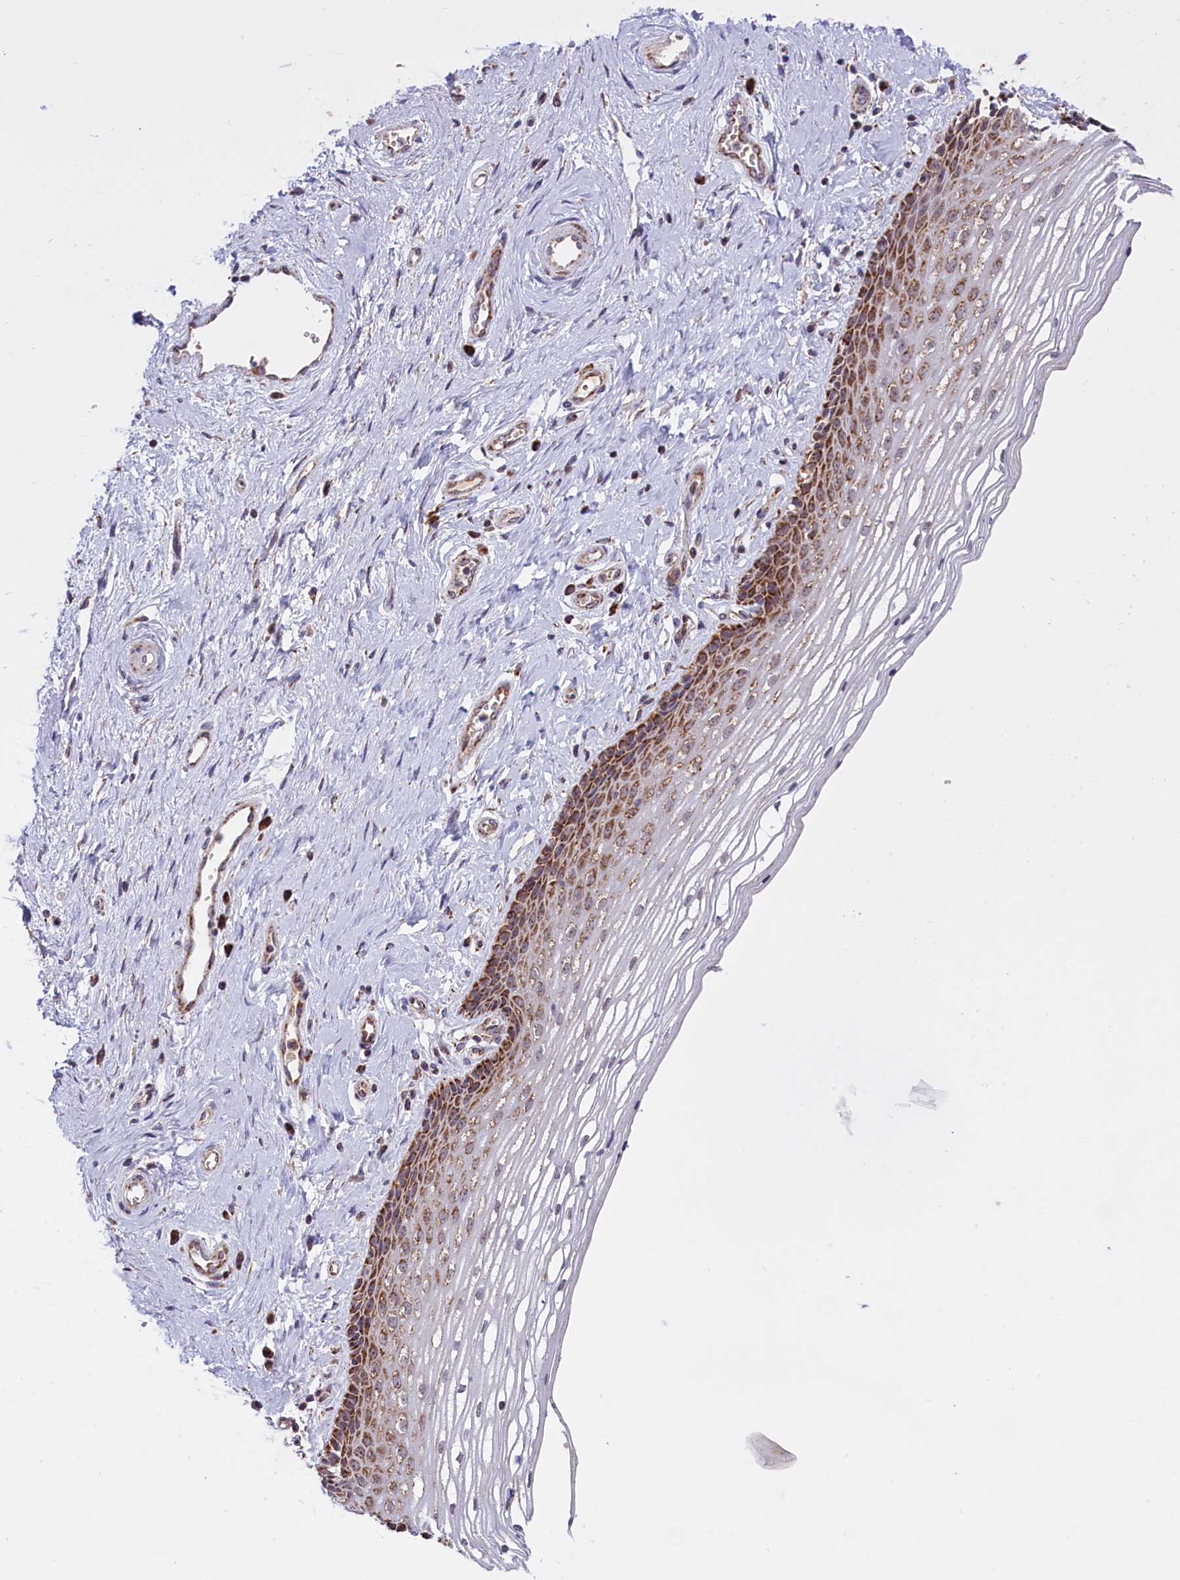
{"staining": {"intensity": "moderate", "quantity": "25%-75%", "location": "cytoplasmic/membranous"}, "tissue": "vagina", "cell_type": "Squamous epithelial cells", "image_type": "normal", "snomed": [{"axis": "morphology", "description": "Normal tissue, NOS"}, {"axis": "topography", "description": "Vagina"}], "caption": "DAB immunohistochemical staining of unremarkable human vagina reveals moderate cytoplasmic/membranous protein positivity in approximately 25%-75% of squamous epithelial cells.", "gene": "NDUFS5", "patient": {"sex": "female", "age": 46}}